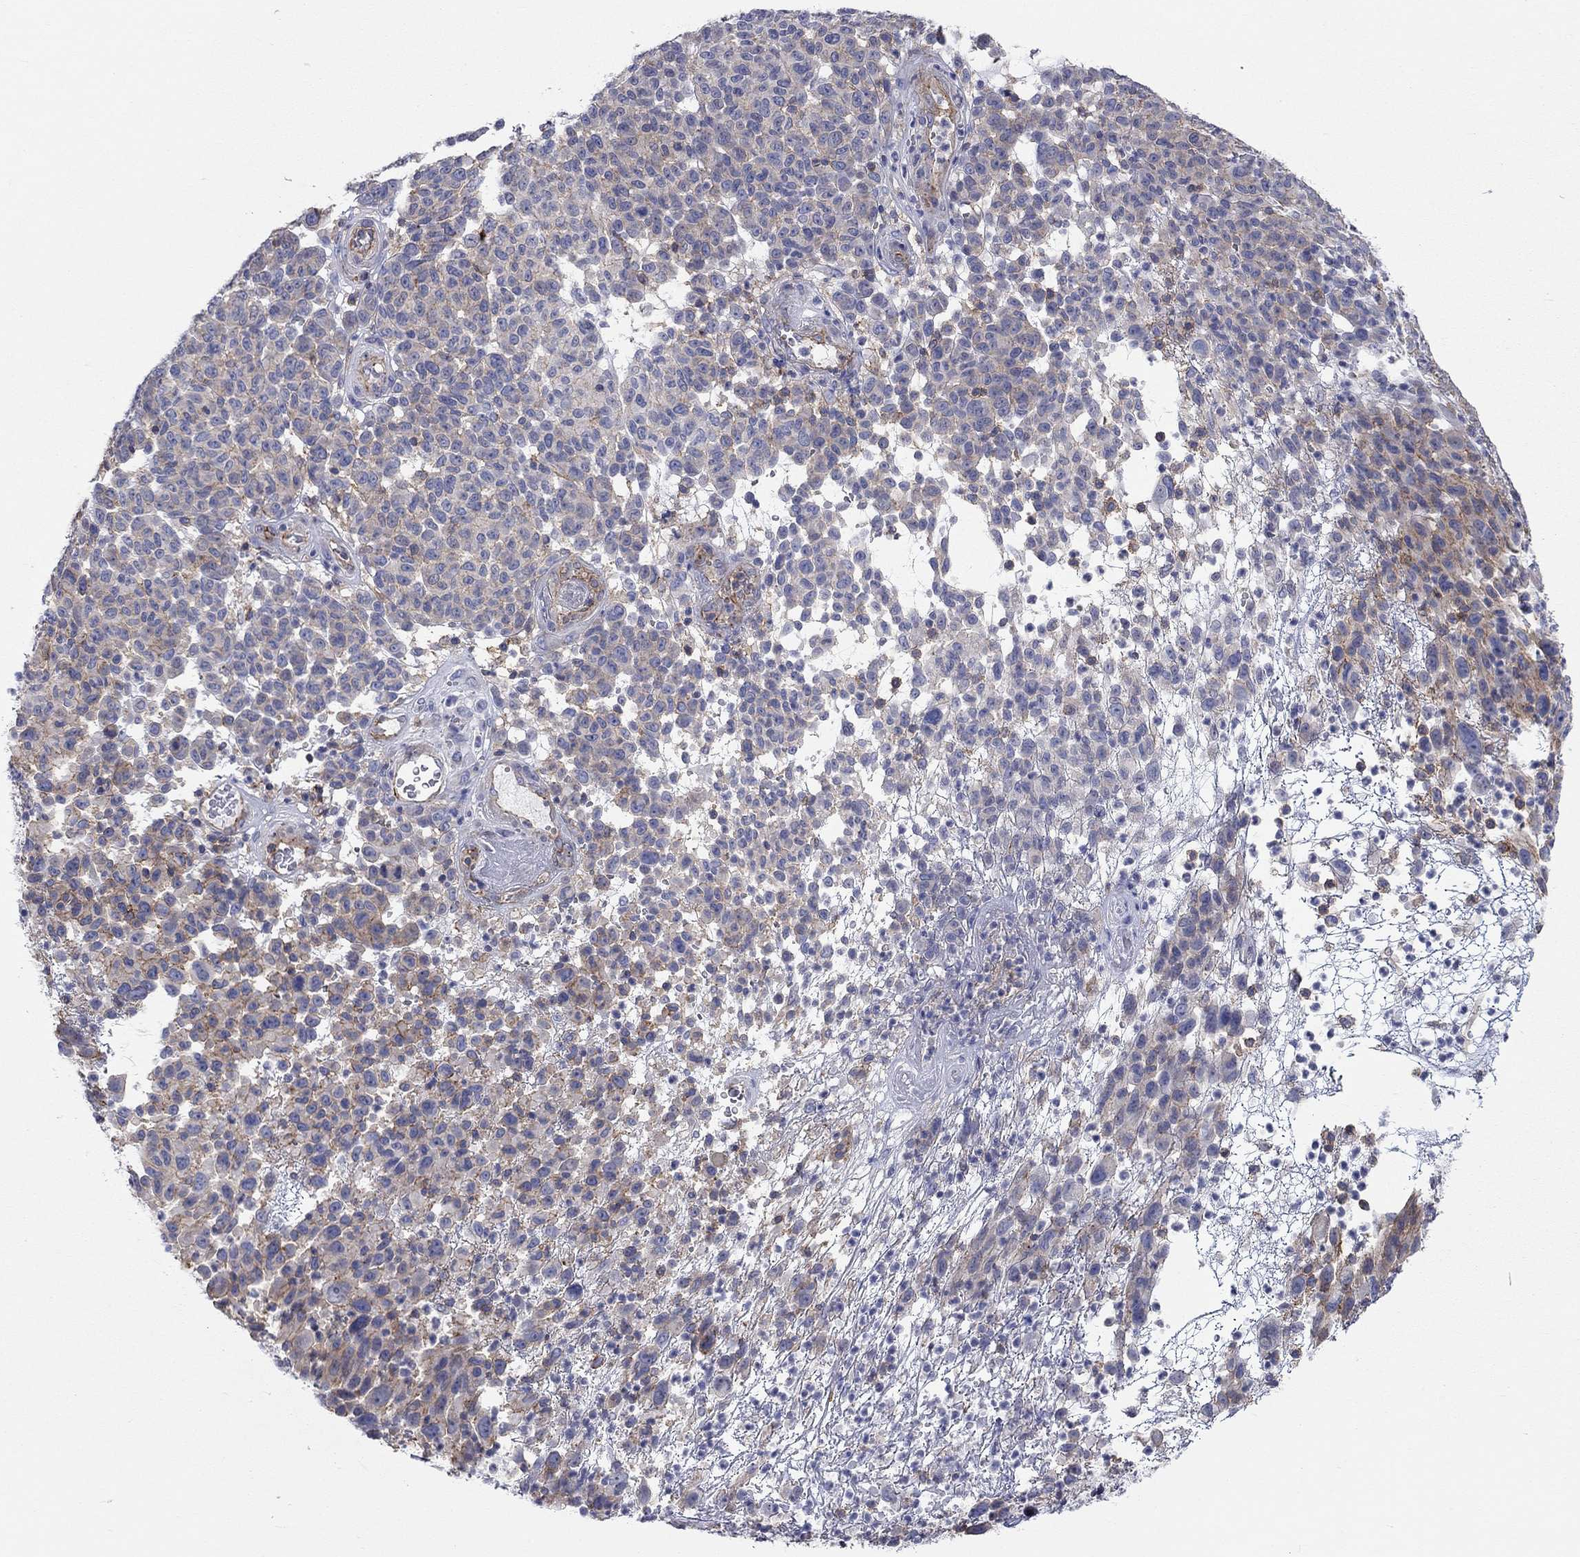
{"staining": {"intensity": "weak", "quantity": "<25%", "location": "cytoplasmic/membranous"}, "tissue": "melanoma", "cell_type": "Tumor cells", "image_type": "cancer", "snomed": [{"axis": "morphology", "description": "Malignant melanoma, NOS"}, {"axis": "topography", "description": "Skin"}], "caption": "Protein analysis of melanoma reveals no significant positivity in tumor cells.", "gene": "PCDHGA10", "patient": {"sex": "male", "age": 59}}